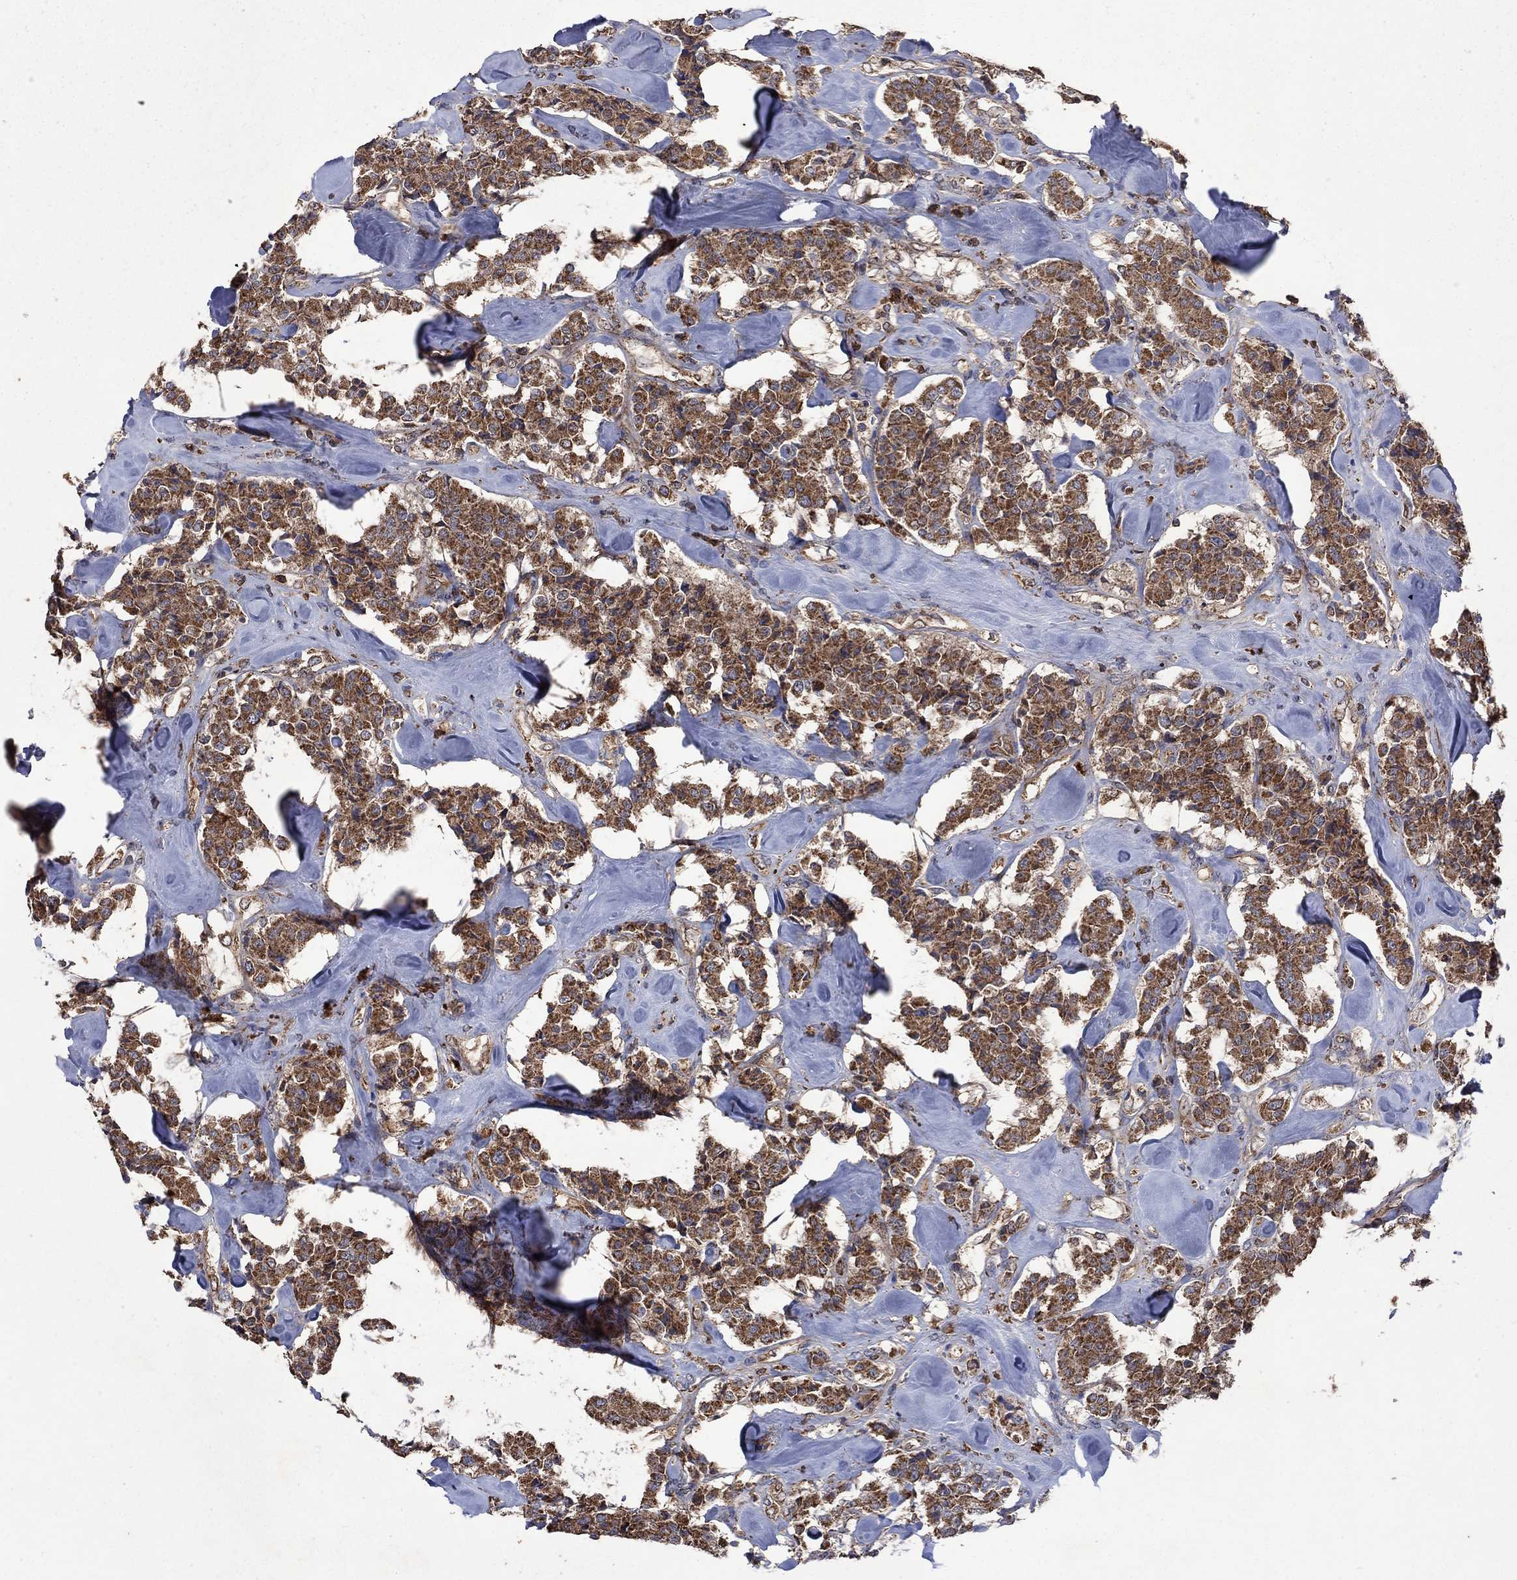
{"staining": {"intensity": "strong", "quantity": ">75%", "location": "cytoplasmic/membranous"}, "tissue": "carcinoid", "cell_type": "Tumor cells", "image_type": "cancer", "snomed": [{"axis": "morphology", "description": "Carcinoid, malignant, NOS"}, {"axis": "topography", "description": "Pancreas"}], "caption": "Malignant carcinoid stained with DAB immunohistochemistry (IHC) demonstrates high levels of strong cytoplasmic/membranous positivity in approximately >75% of tumor cells.", "gene": "DPH1", "patient": {"sex": "male", "age": 41}}